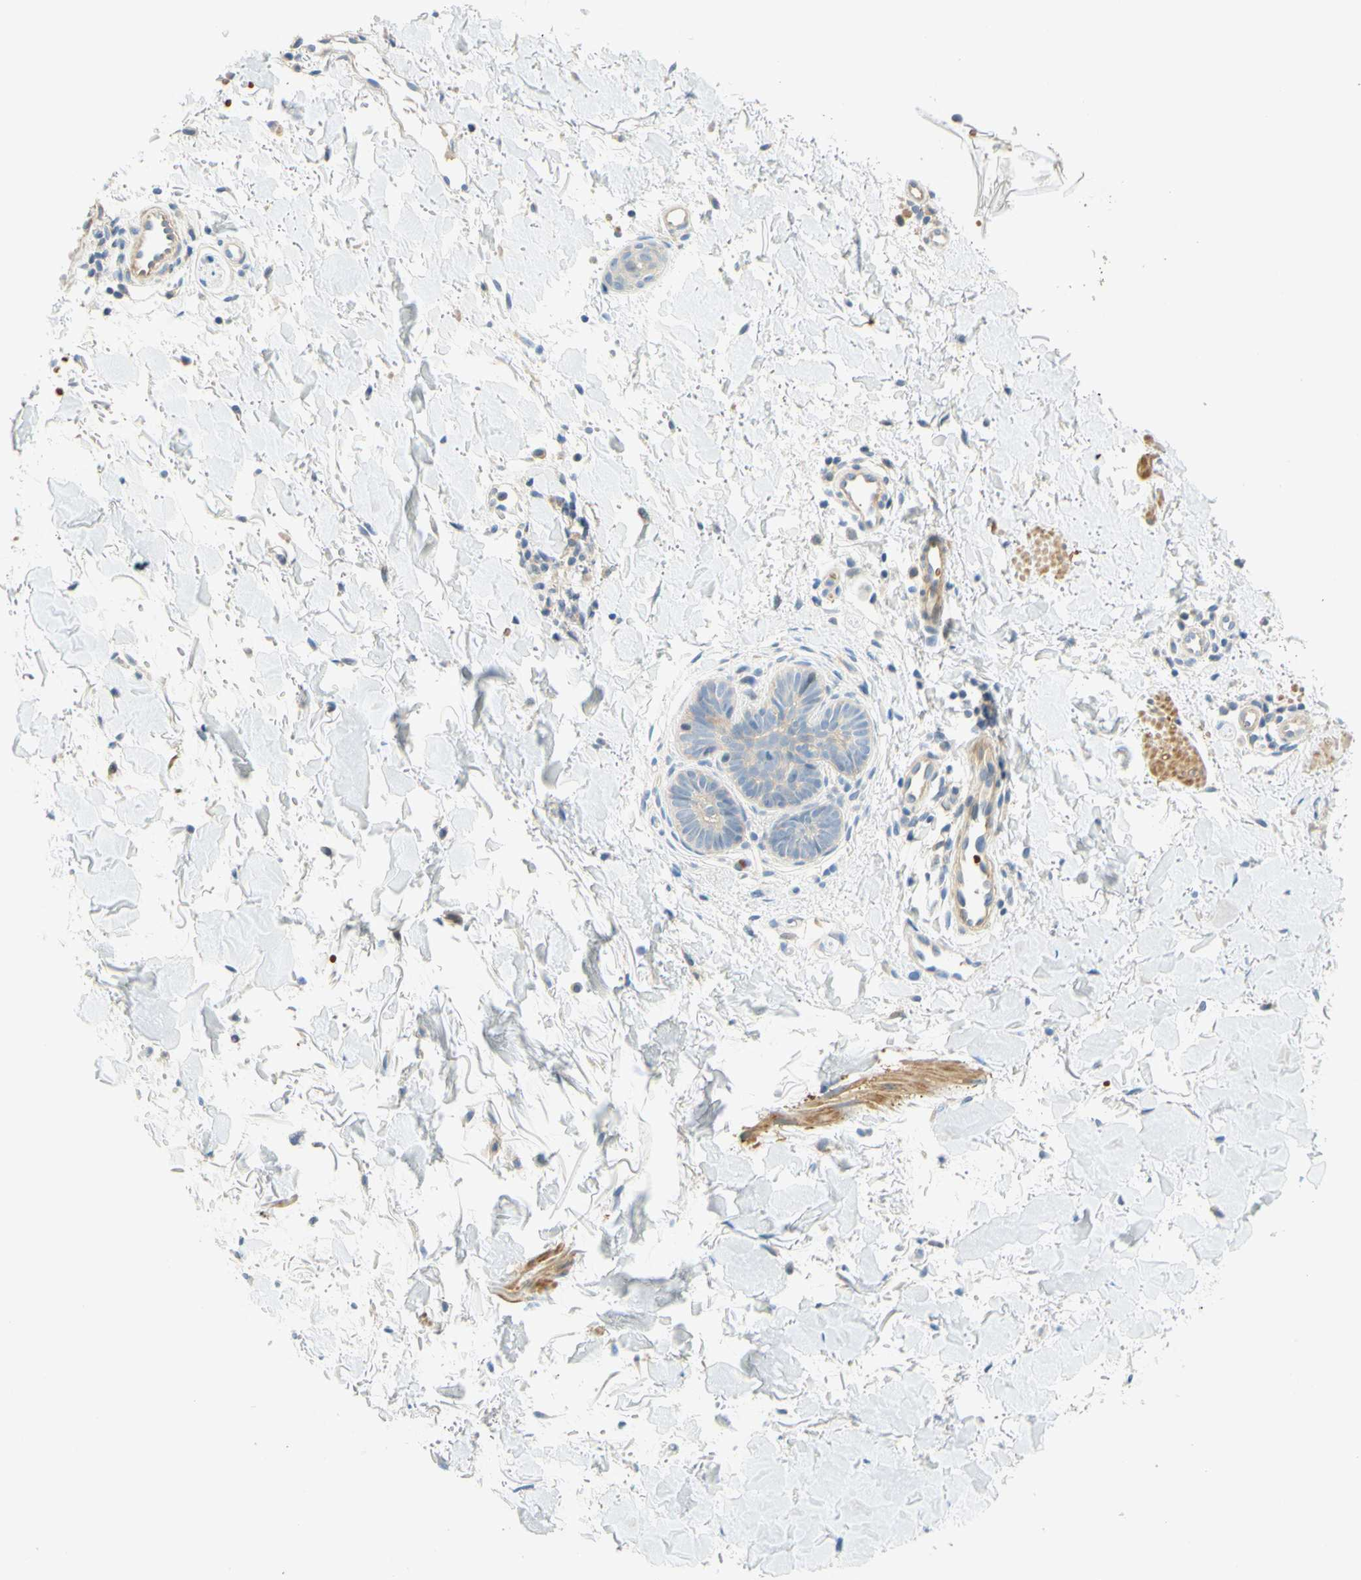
{"staining": {"intensity": "moderate", "quantity": "<25%", "location": "cytoplasmic/membranous"}, "tissue": "skin cancer", "cell_type": "Tumor cells", "image_type": "cancer", "snomed": [{"axis": "morphology", "description": "Normal tissue, NOS"}, {"axis": "morphology", "description": "Basal cell carcinoma"}, {"axis": "topography", "description": "Skin"}], "caption": "Moderate cytoplasmic/membranous staining is present in about <25% of tumor cells in basal cell carcinoma (skin). The protein is stained brown, and the nuclei are stained in blue (DAB IHC with brightfield microscopy, high magnification).", "gene": "ENTREP2", "patient": {"sex": "female", "age": 56}}